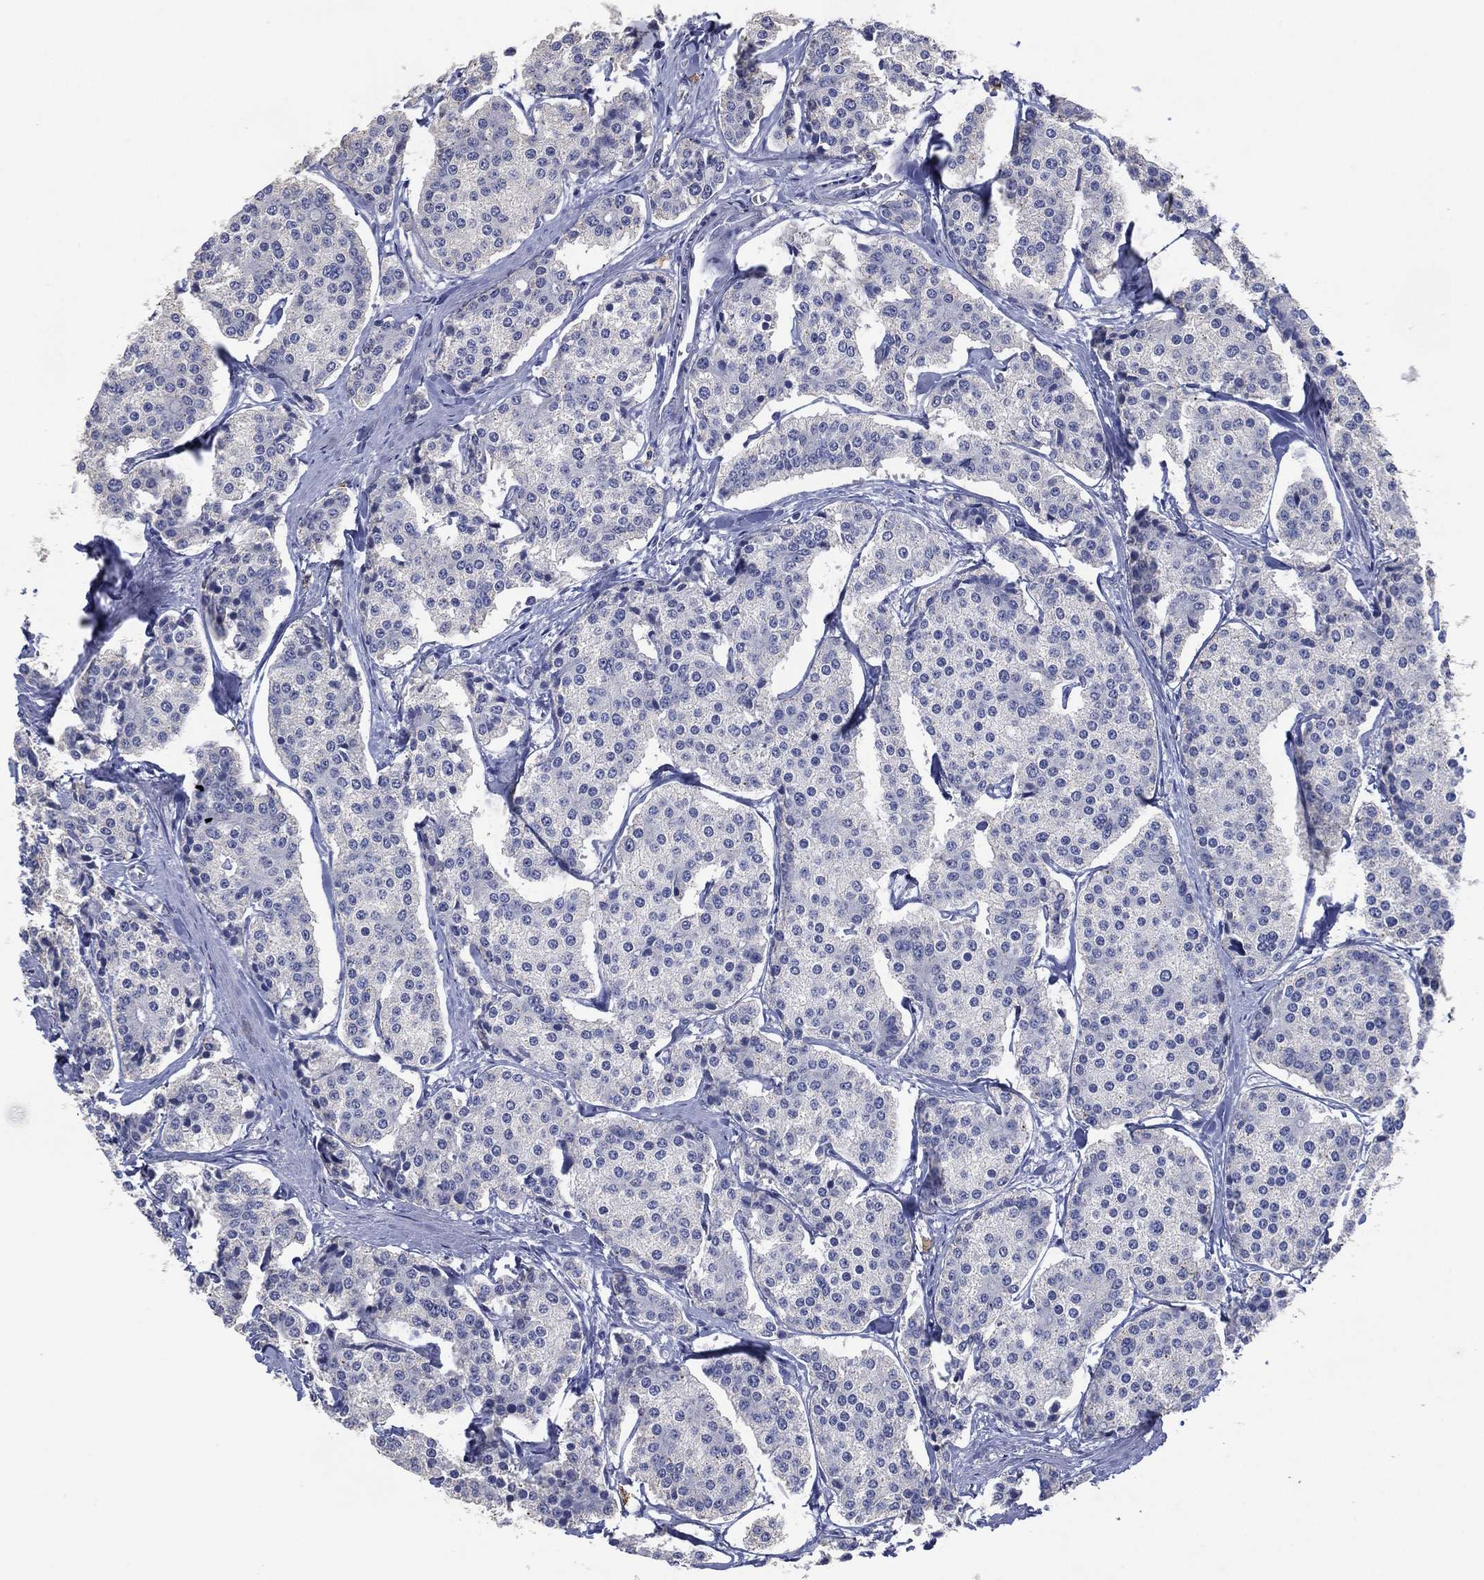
{"staining": {"intensity": "negative", "quantity": "none", "location": "none"}, "tissue": "carcinoid", "cell_type": "Tumor cells", "image_type": "cancer", "snomed": [{"axis": "morphology", "description": "Carcinoid, malignant, NOS"}, {"axis": "topography", "description": "Small intestine"}], "caption": "IHC image of human carcinoid stained for a protein (brown), which reveals no staining in tumor cells.", "gene": "FSCN2", "patient": {"sex": "female", "age": 65}}